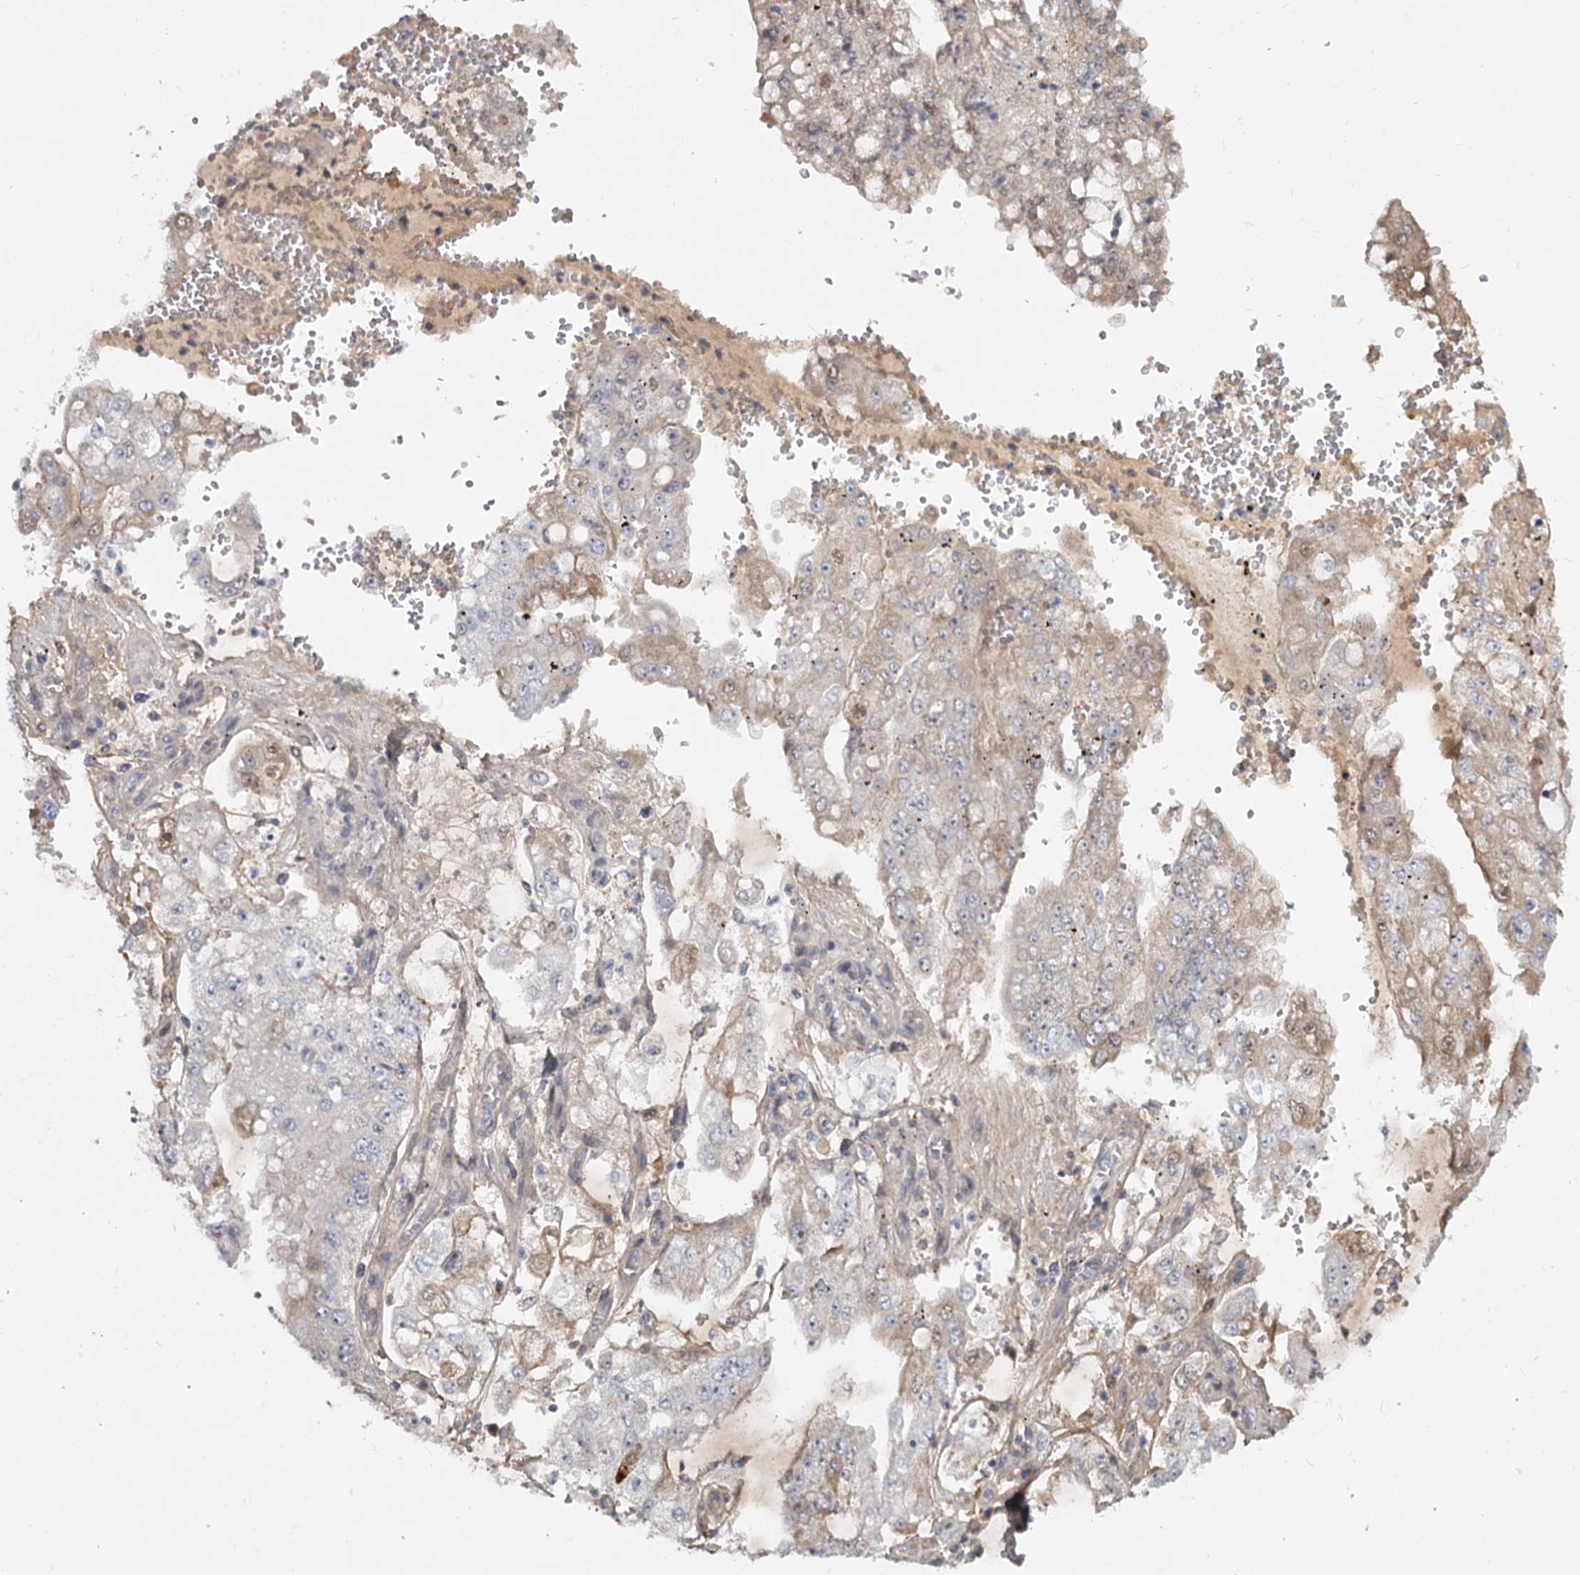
{"staining": {"intensity": "weak", "quantity": "<25%", "location": "cytoplasmic/membranous"}, "tissue": "stomach cancer", "cell_type": "Tumor cells", "image_type": "cancer", "snomed": [{"axis": "morphology", "description": "Adenocarcinoma, NOS"}, {"axis": "topography", "description": "Stomach"}], "caption": "High magnification brightfield microscopy of stomach cancer (adenocarcinoma) stained with DAB (brown) and counterstained with hematoxylin (blue): tumor cells show no significant positivity.", "gene": "DHRS9", "patient": {"sex": "male", "age": 76}}